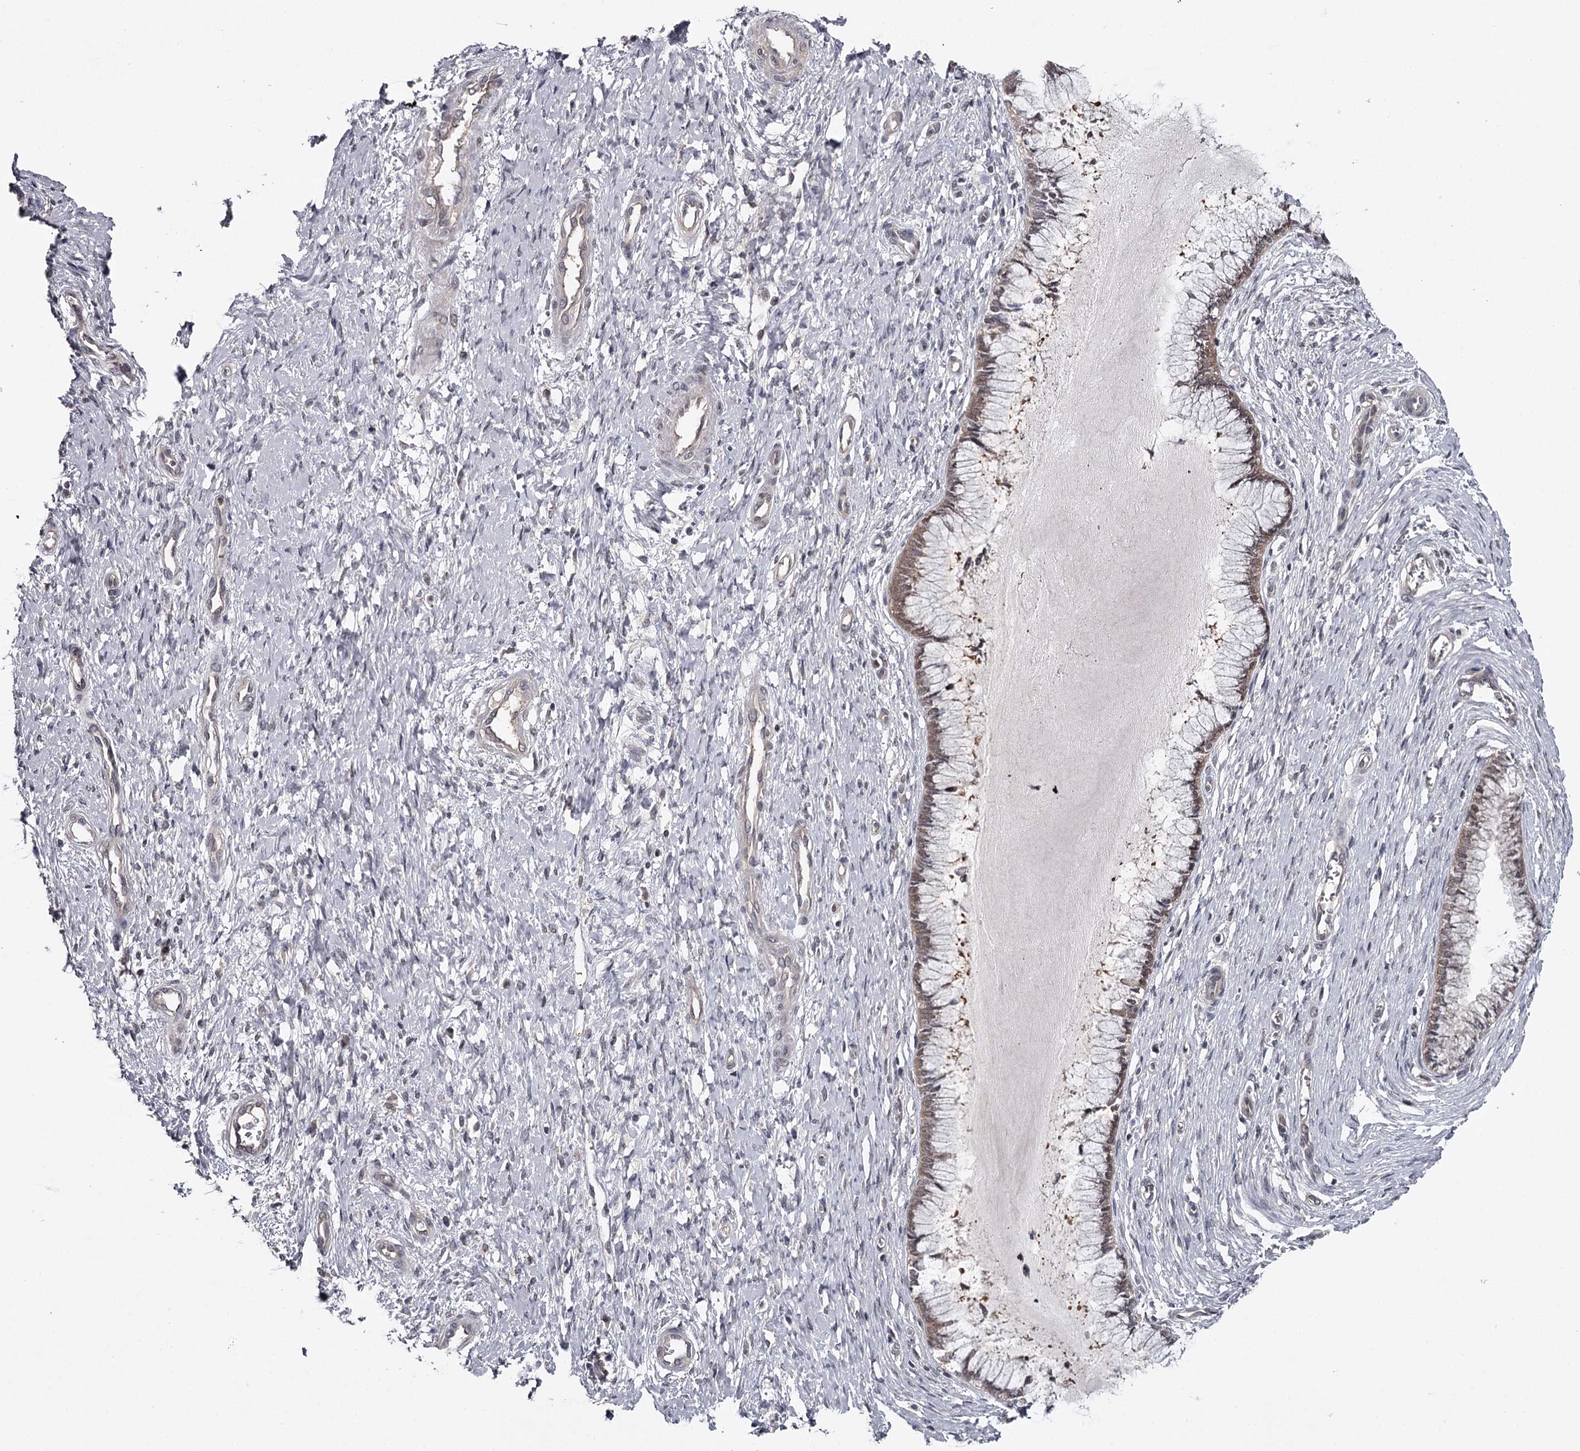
{"staining": {"intensity": "weak", "quantity": ">75%", "location": "cytoplasmic/membranous"}, "tissue": "cervix", "cell_type": "Glandular cells", "image_type": "normal", "snomed": [{"axis": "morphology", "description": "Normal tissue, NOS"}, {"axis": "topography", "description": "Cervix"}], "caption": "Cervix stained with DAB (3,3'-diaminobenzidine) immunohistochemistry exhibits low levels of weak cytoplasmic/membranous expression in about >75% of glandular cells.", "gene": "GTSF1", "patient": {"sex": "female", "age": 55}}